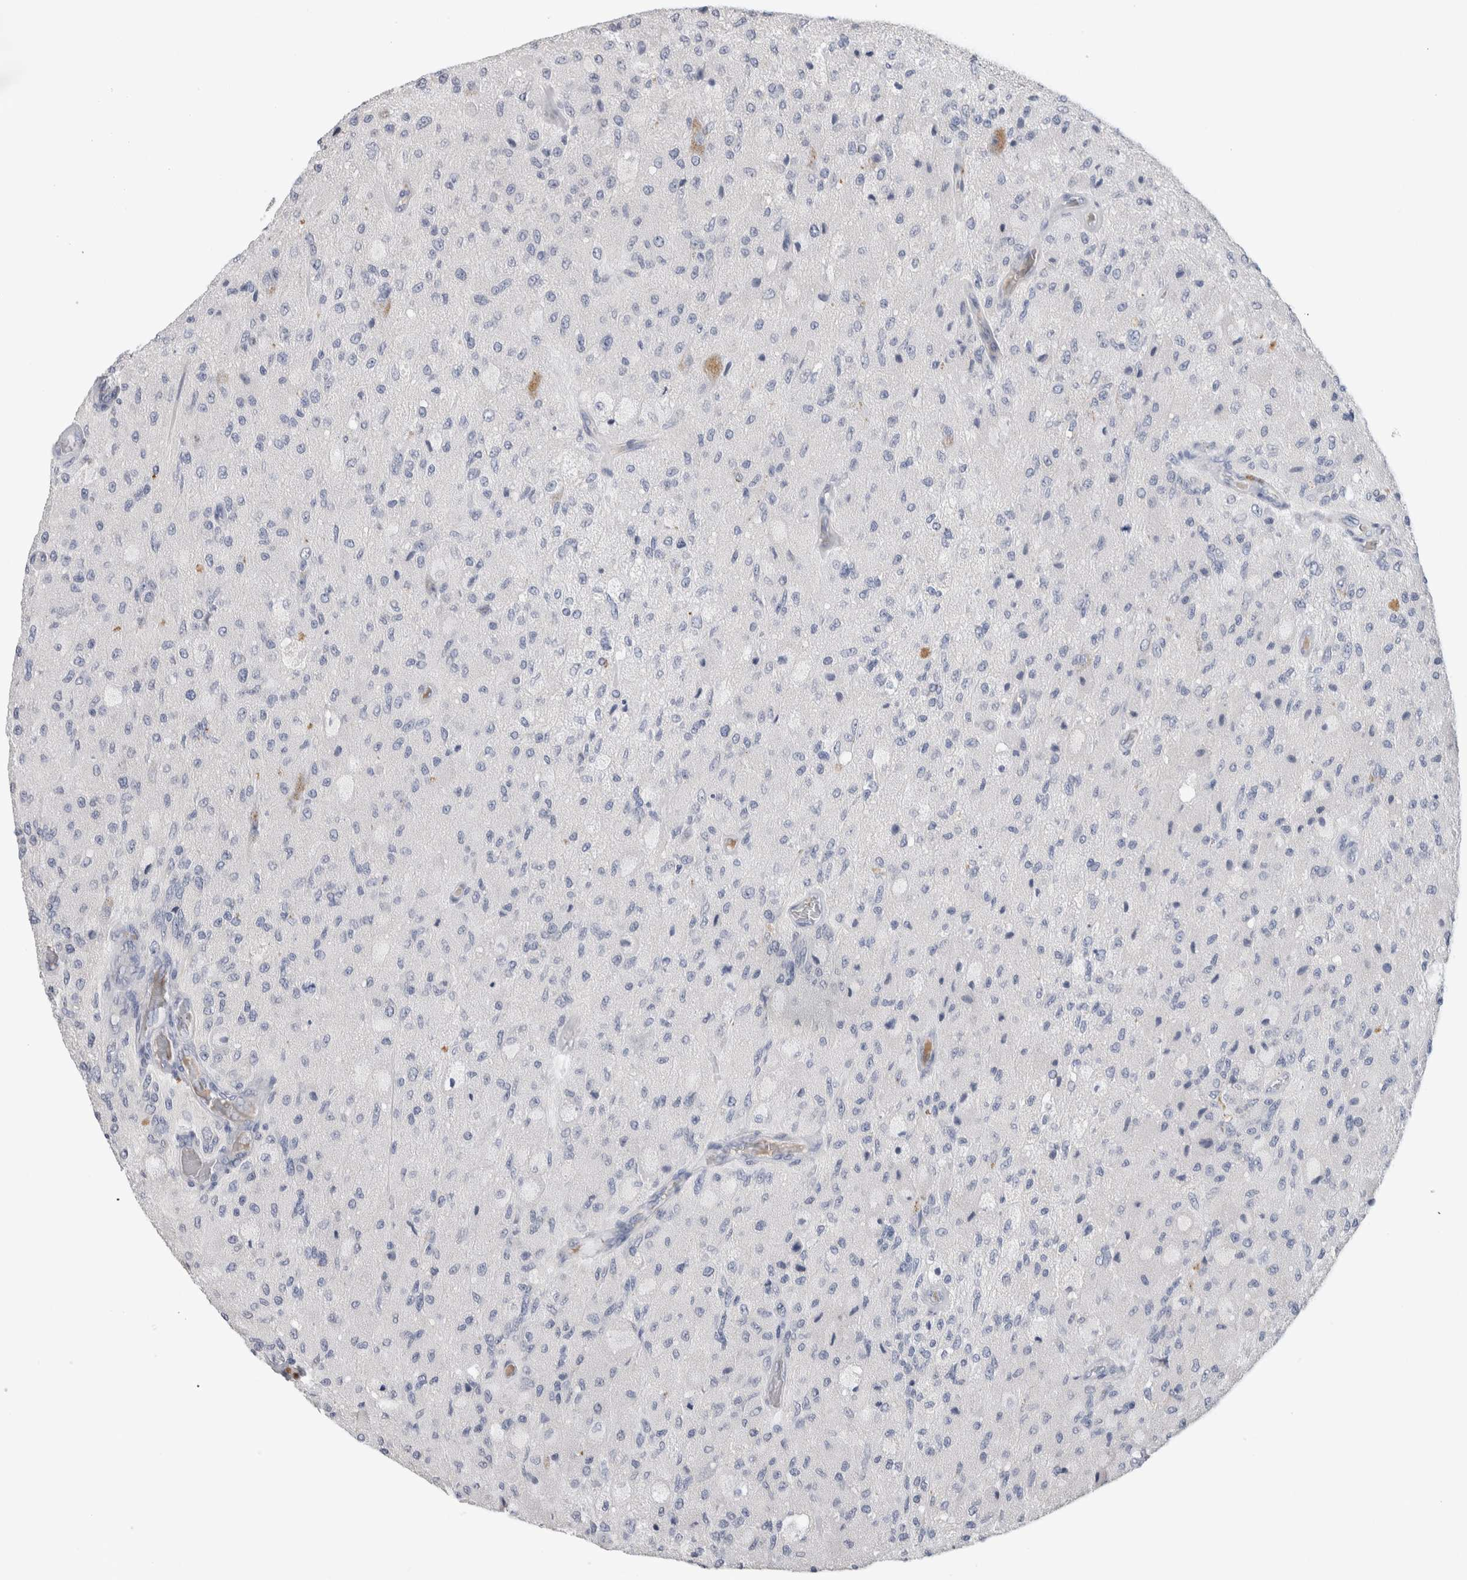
{"staining": {"intensity": "negative", "quantity": "none", "location": "none"}, "tissue": "glioma", "cell_type": "Tumor cells", "image_type": "cancer", "snomed": [{"axis": "morphology", "description": "Normal tissue, NOS"}, {"axis": "morphology", "description": "Glioma, malignant, High grade"}, {"axis": "topography", "description": "Cerebral cortex"}], "caption": "Immunohistochemistry histopathology image of neoplastic tissue: human glioma stained with DAB (3,3'-diaminobenzidine) shows no significant protein positivity in tumor cells.", "gene": "SCGB1A1", "patient": {"sex": "male", "age": 77}}